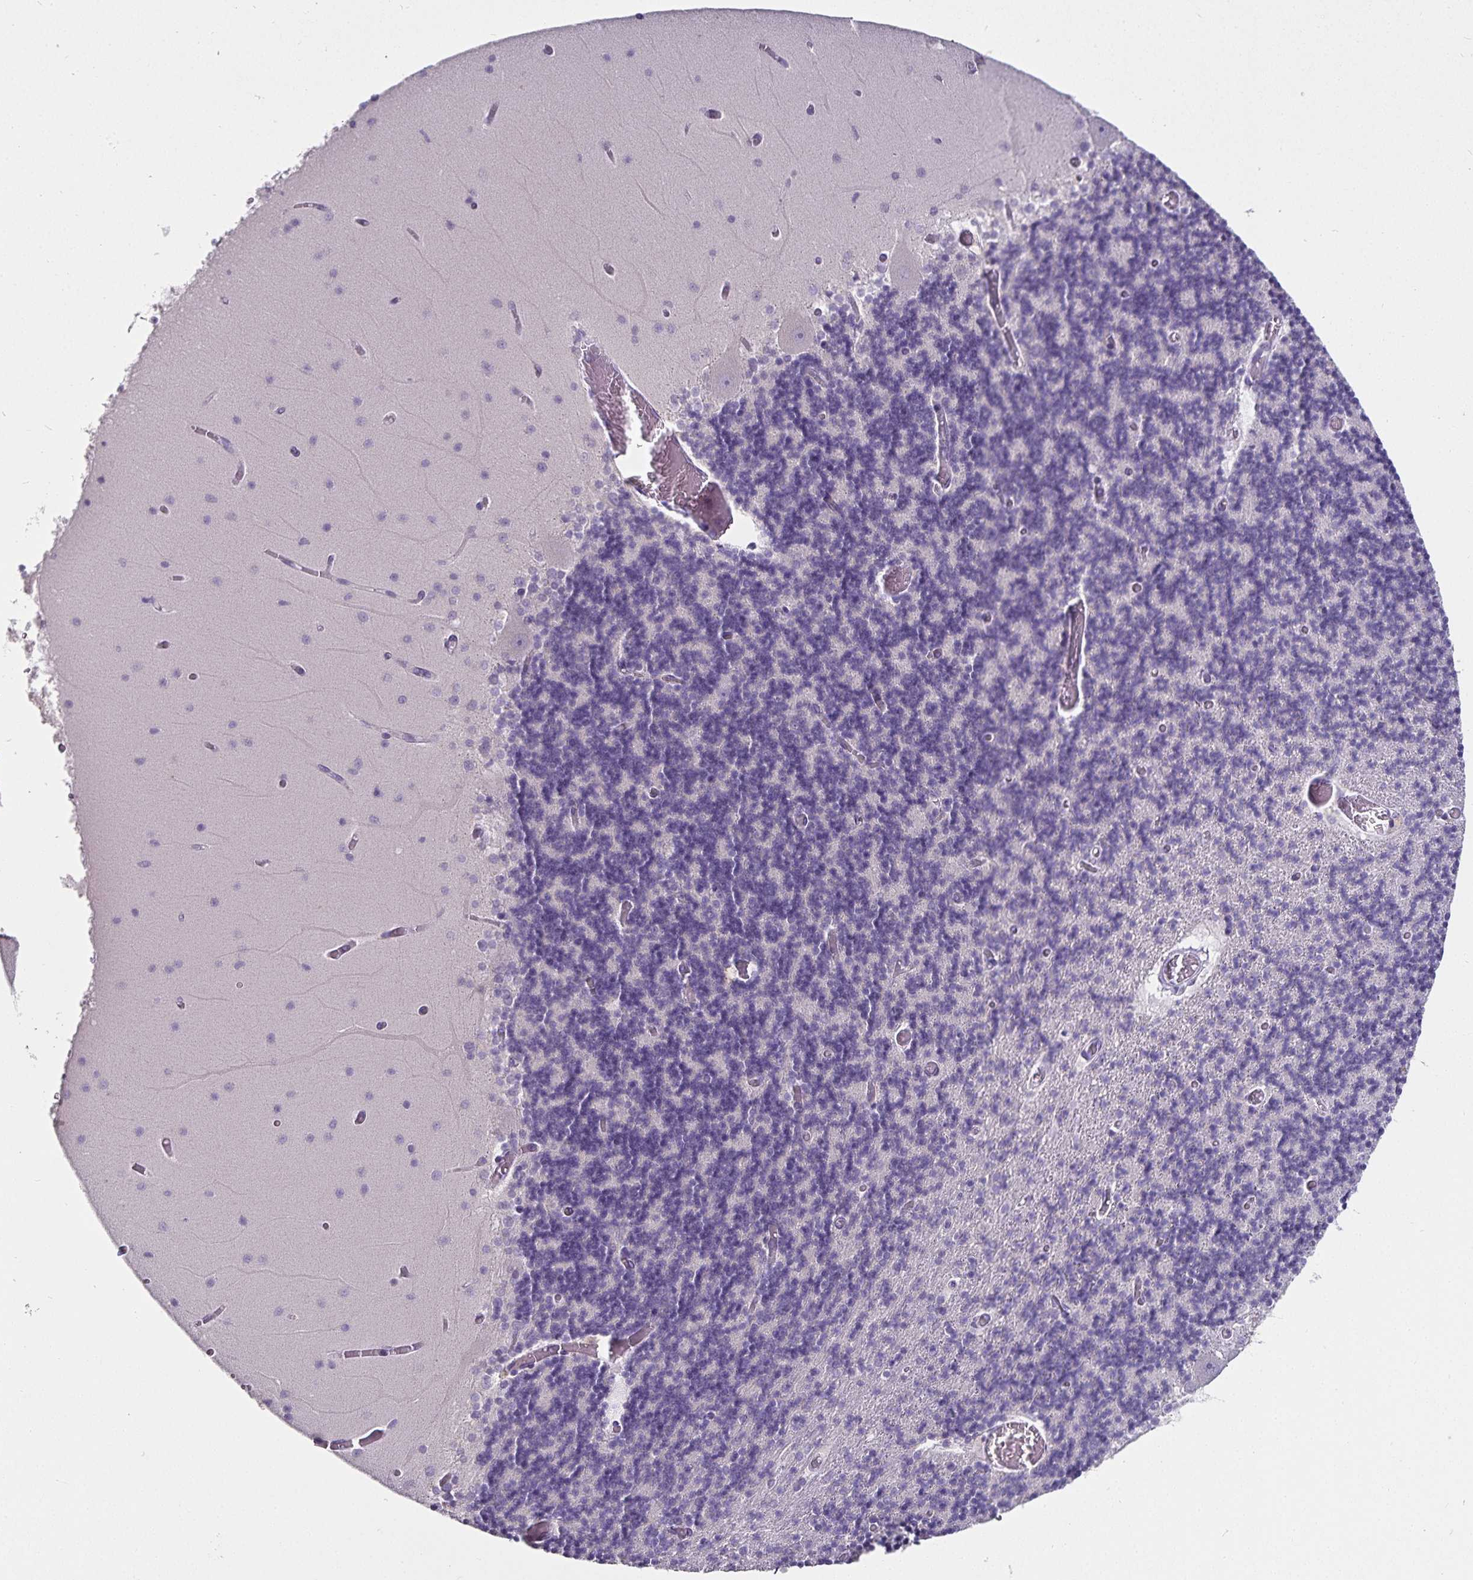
{"staining": {"intensity": "negative", "quantity": "none", "location": "none"}, "tissue": "cerebellum", "cell_type": "Cells in granular layer", "image_type": "normal", "snomed": [{"axis": "morphology", "description": "Normal tissue, NOS"}, {"axis": "topography", "description": "Cerebellum"}], "caption": "An image of cerebellum stained for a protein shows no brown staining in cells in granular layer. (Immunohistochemistry, brightfield microscopy, high magnification).", "gene": "CA12", "patient": {"sex": "female", "age": 28}}